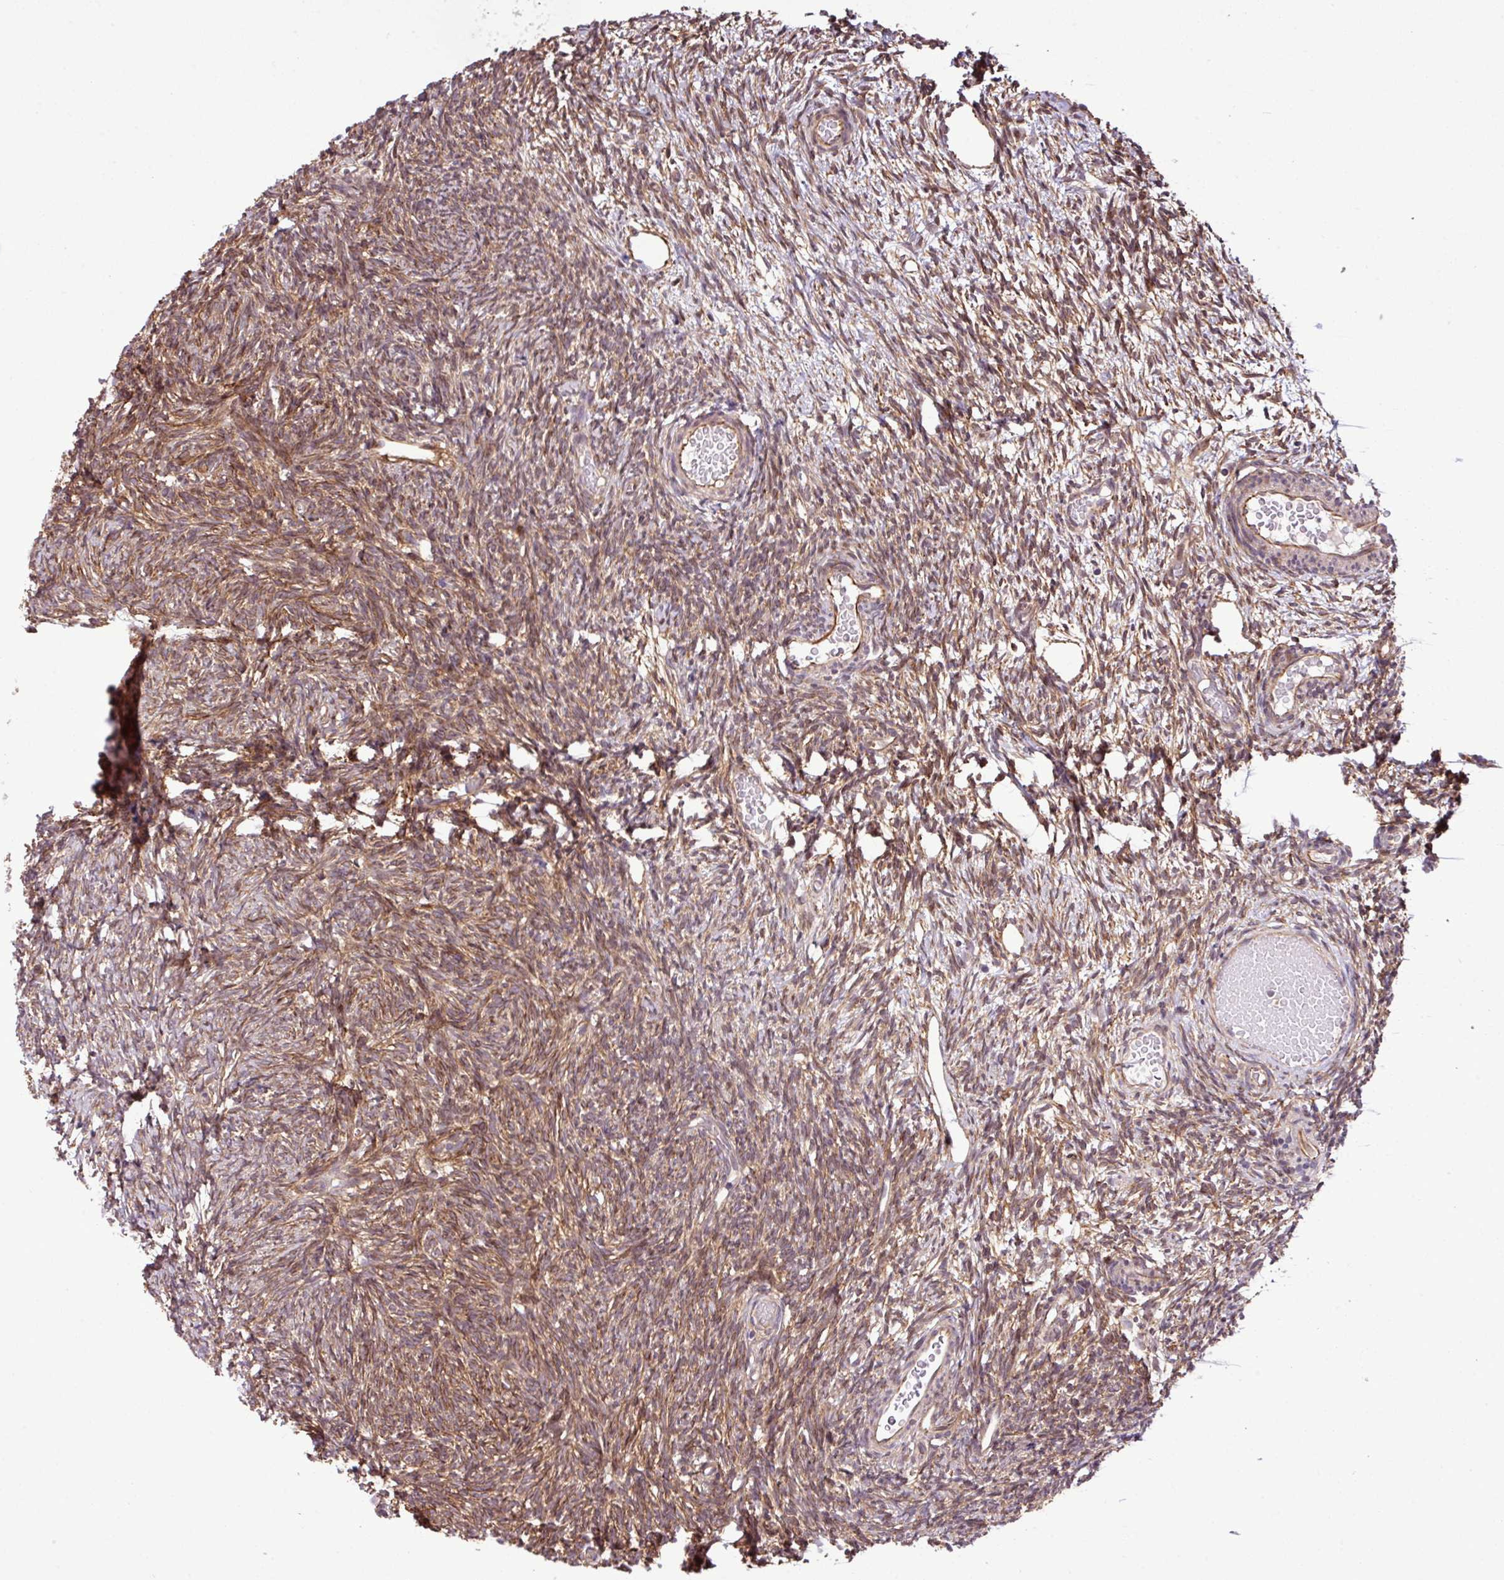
{"staining": {"intensity": "moderate", "quantity": ">75%", "location": "cytoplasmic/membranous"}, "tissue": "ovary", "cell_type": "Ovarian stroma cells", "image_type": "normal", "snomed": [{"axis": "morphology", "description": "Normal tissue, NOS"}, {"axis": "topography", "description": "Ovary"}], "caption": "The immunohistochemical stain labels moderate cytoplasmic/membranous staining in ovarian stroma cells of unremarkable ovary.", "gene": "DLGAP4", "patient": {"sex": "female", "age": 39}}